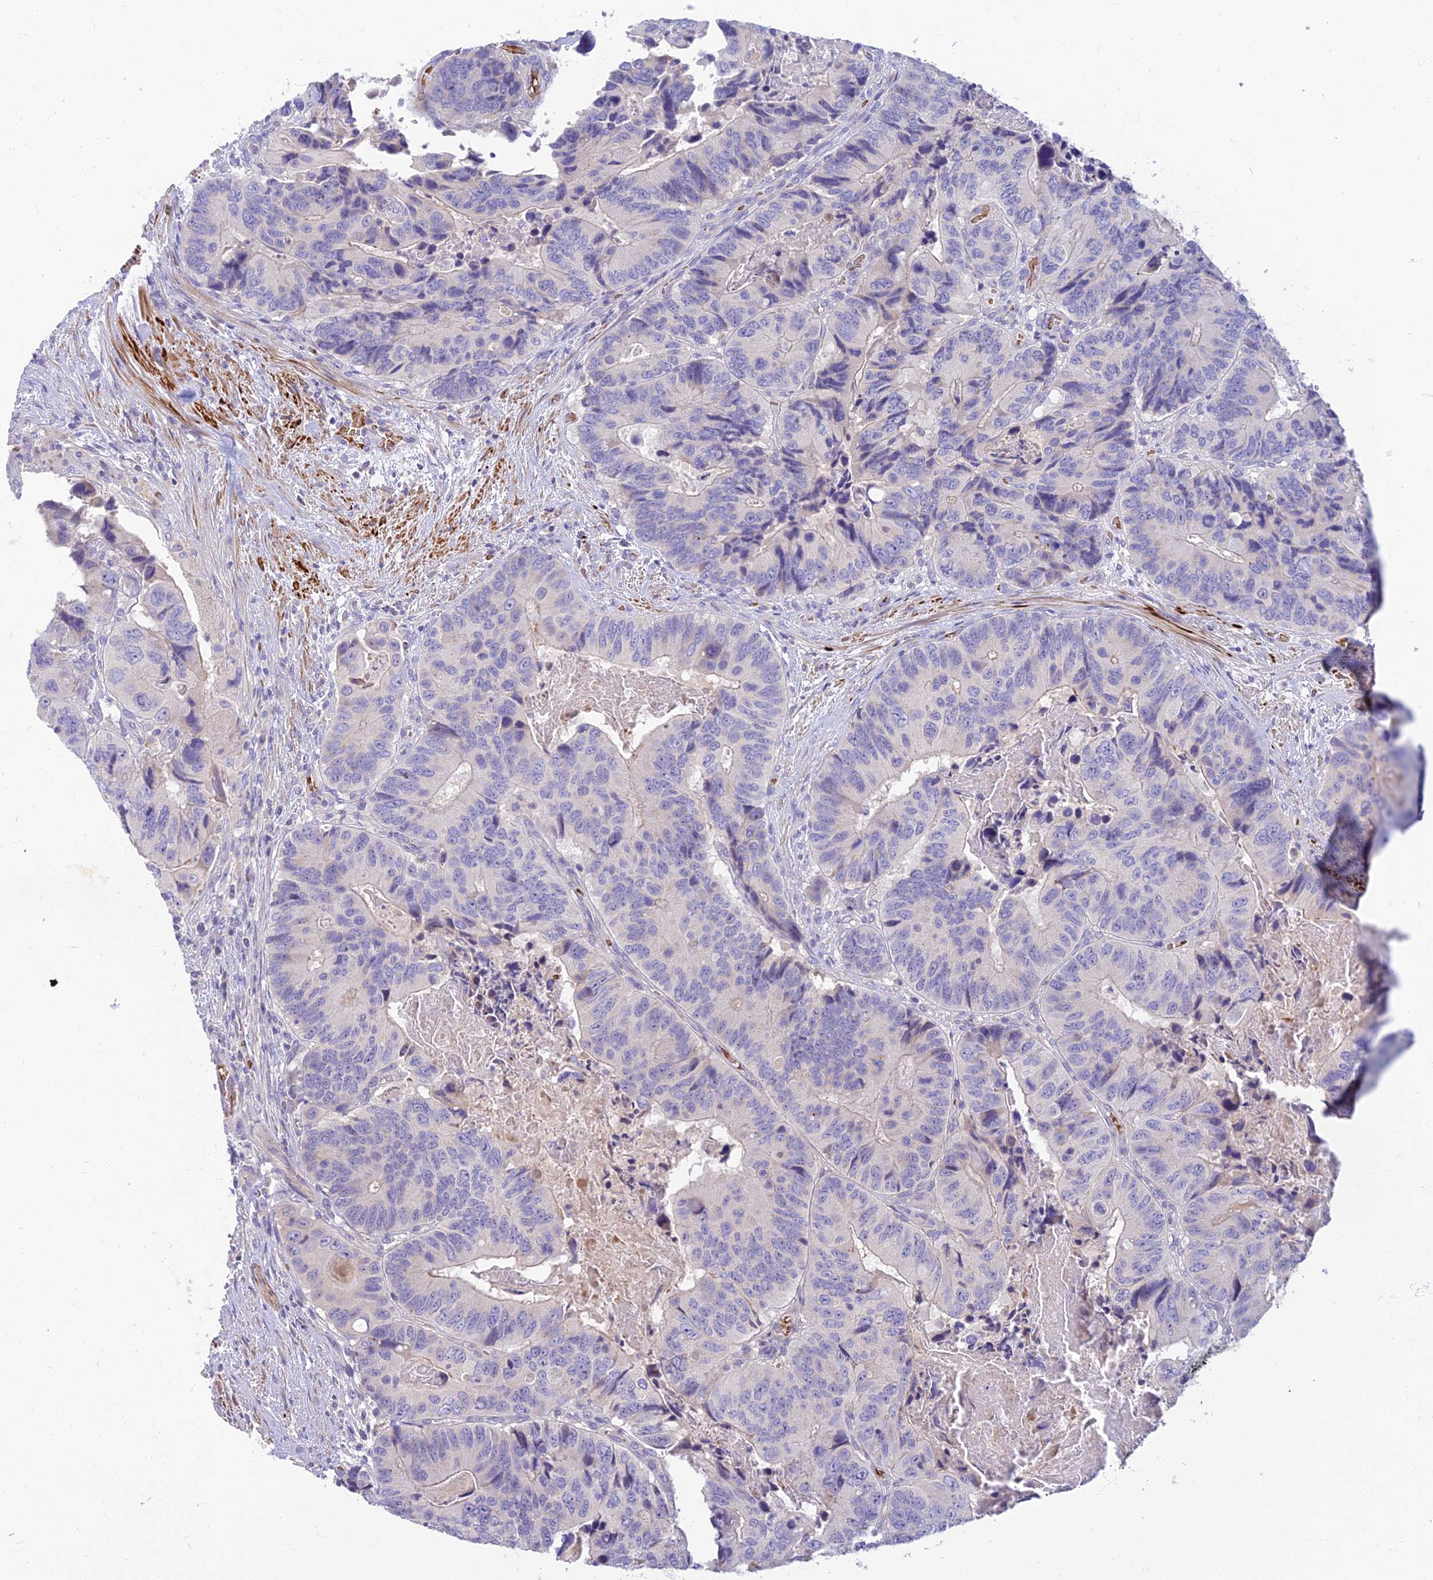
{"staining": {"intensity": "negative", "quantity": "none", "location": "none"}, "tissue": "colorectal cancer", "cell_type": "Tumor cells", "image_type": "cancer", "snomed": [{"axis": "morphology", "description": "Adenocarcinoma, NOS"}, {"axis": "topography", "description": "Colon"}], "caption": "Immunohistochemical staining of human colorectal cancer shows no significant staining in tumor cells.", "gene": "CLIP4", "patient": {"sex": "male", "age": 84}}